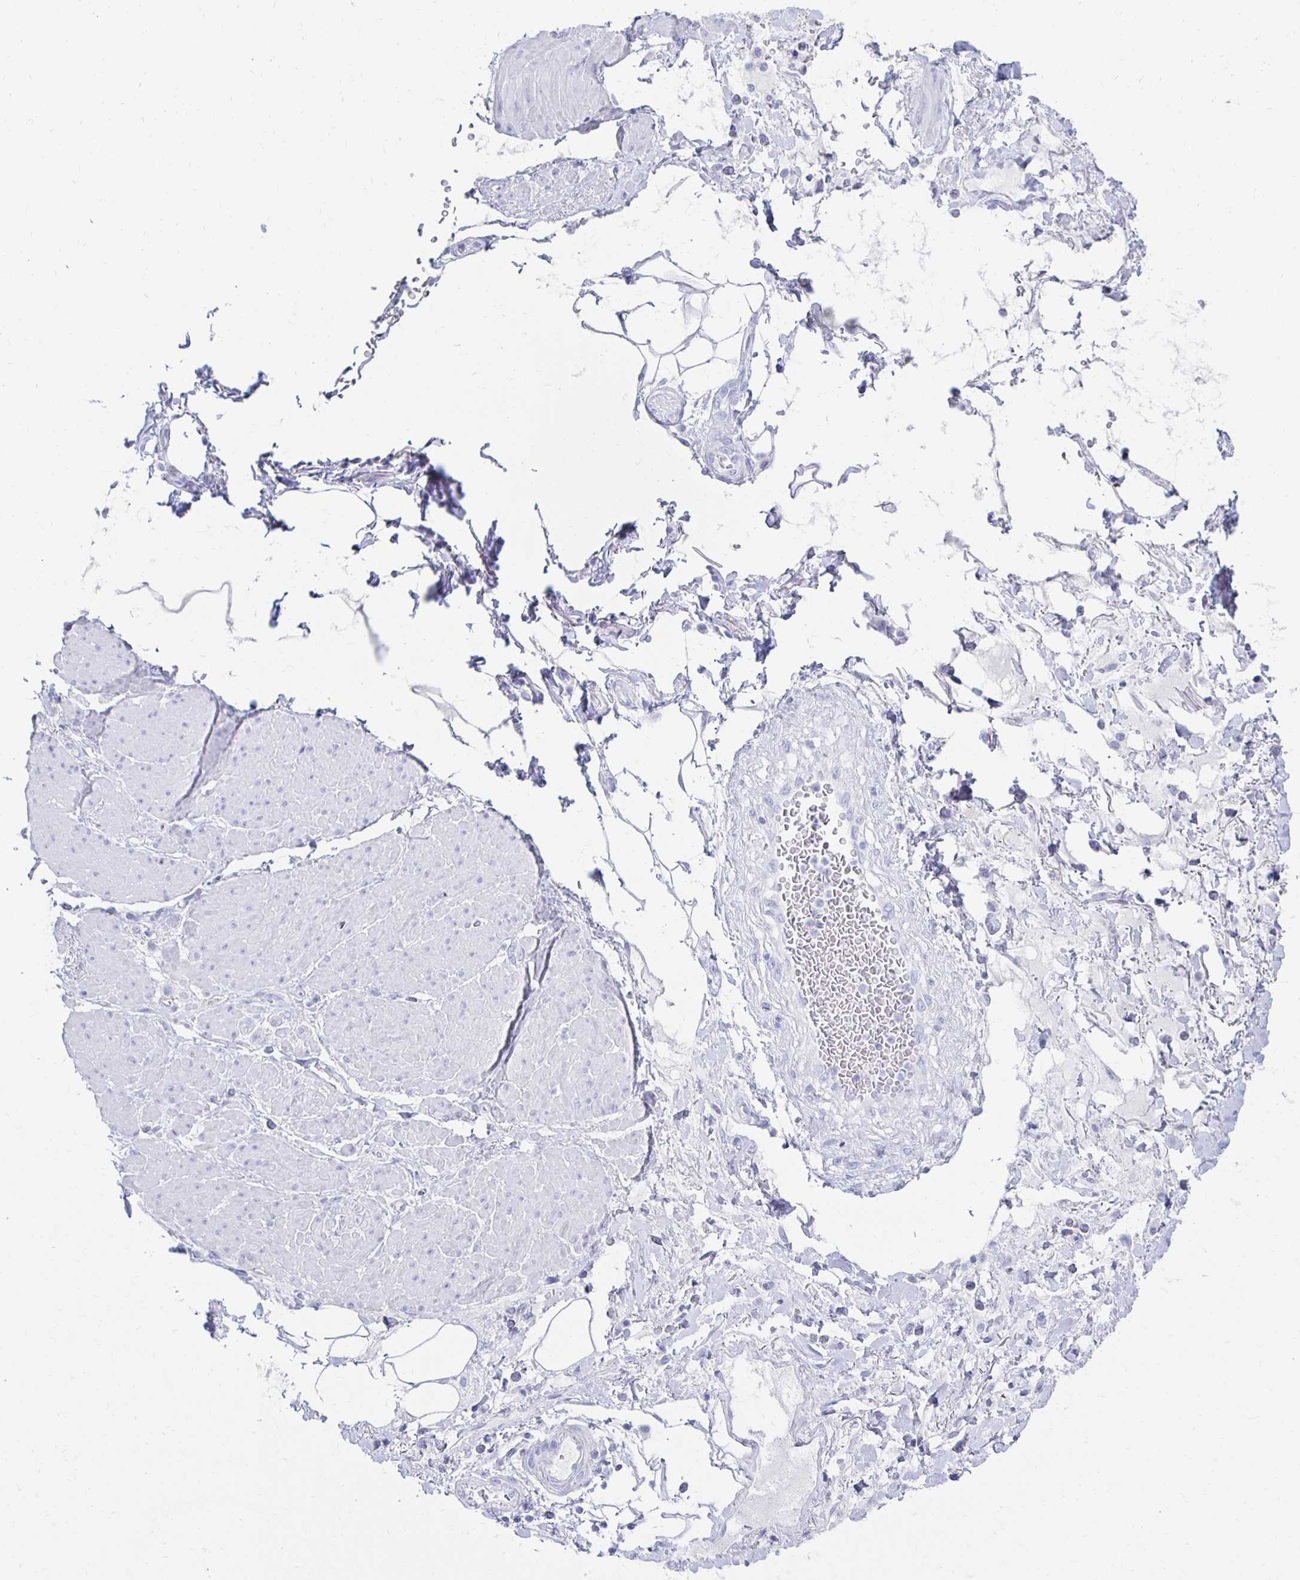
{"staining": {"intensity": "negative", "quantity": "none", "location": "none"}, "tissue": "adipose tissue", "cell_type": "Adipocytes", "image_type": "normal", "snomed": [{"axis": "morphology", "description": "Normal tissue, NOS"}, {"axis": "topography", "description": "Vagina"}, {"axis": "topography", "description": "Peripheral nerve tissue"}], "caption": "Normal adipose tissue was stained to show a protein in brown. There is no significant positivity in adipocytes. (IHC, brightfield microscopy, high magnification).", "gene": "PRDM7", "patient": {"sex": "female", "age": 71}}